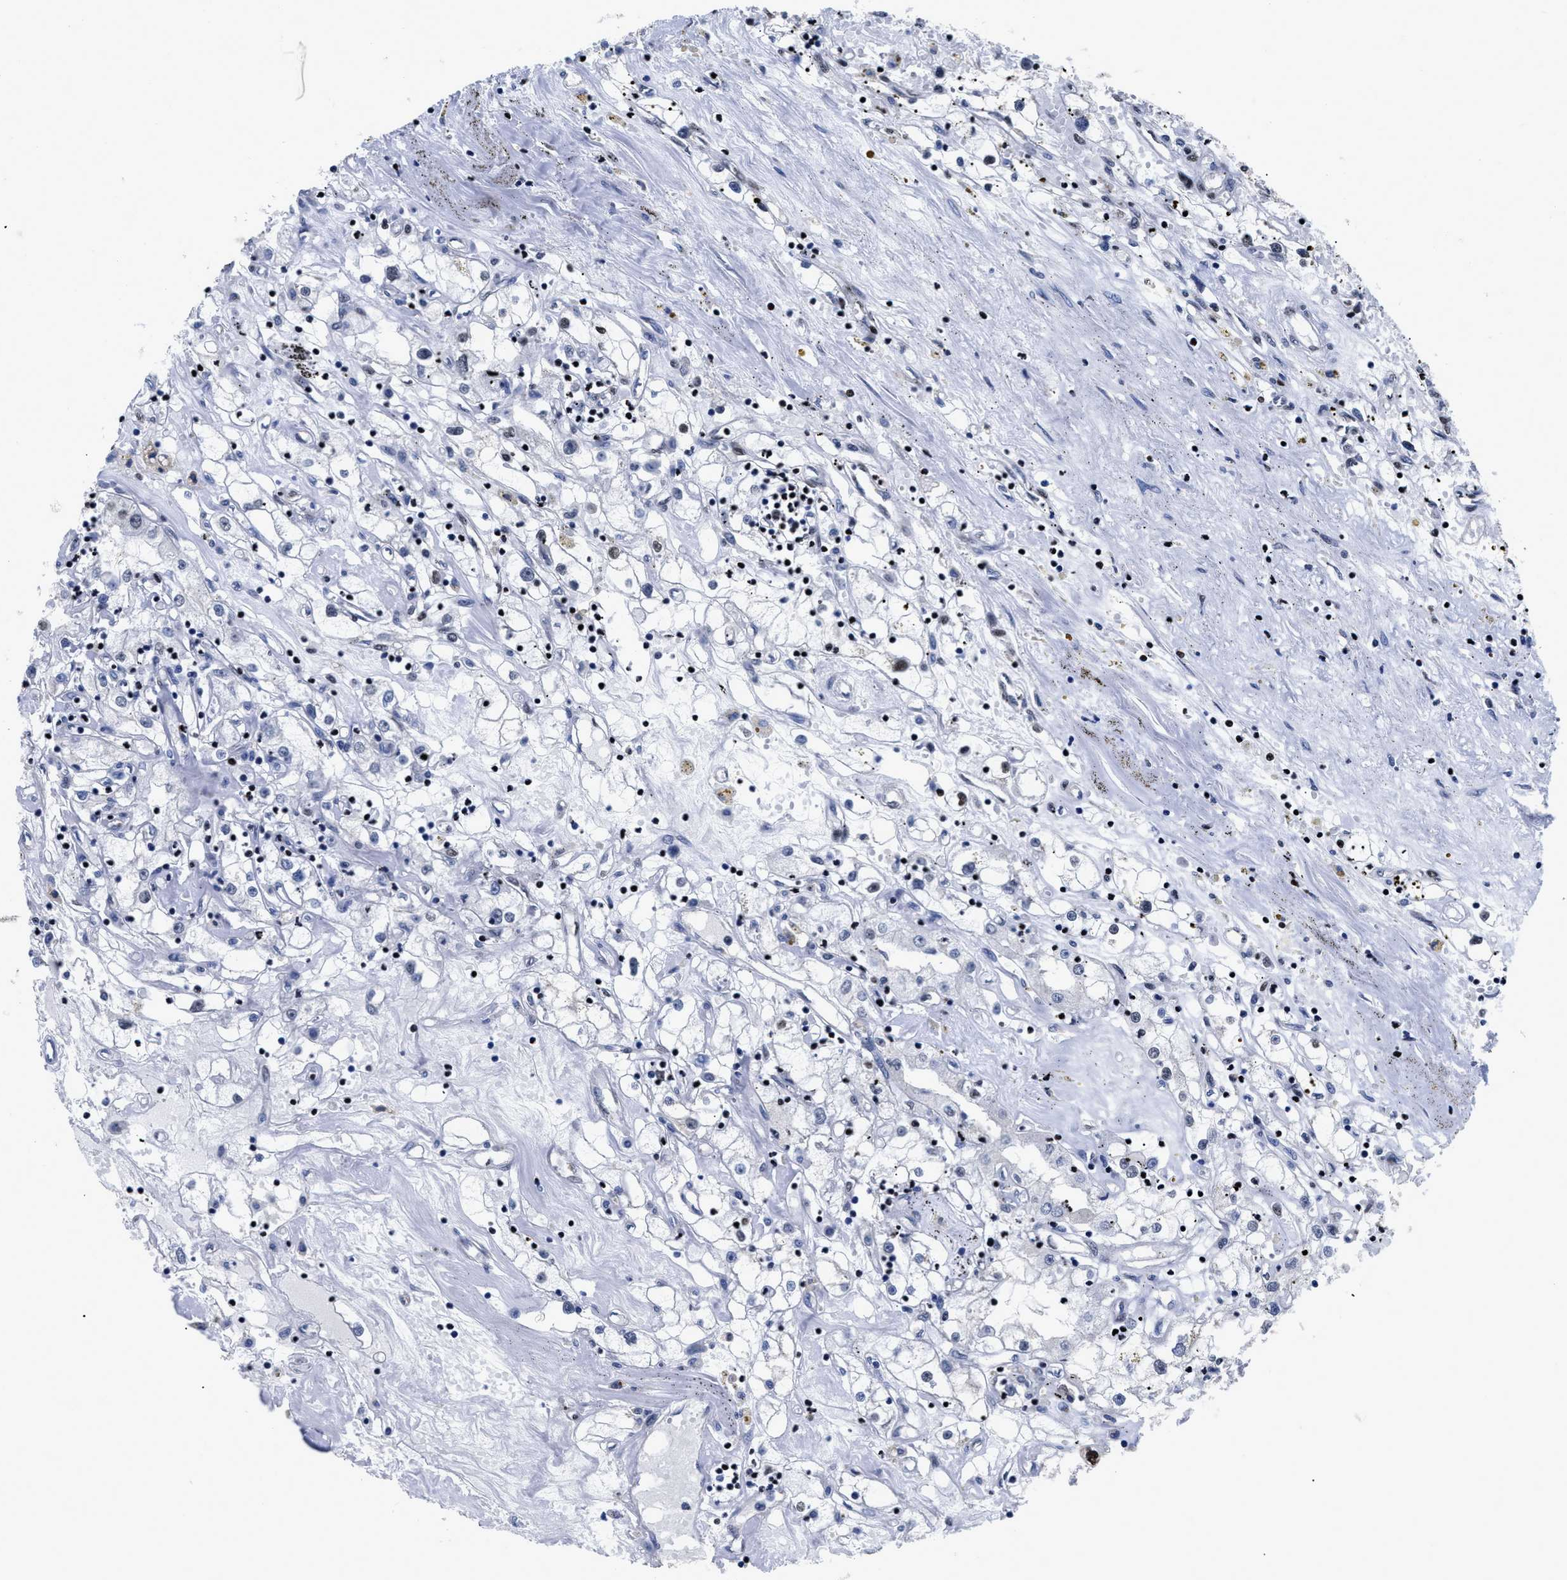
{"staining": {"intensity": "negative", "quantity": "none", "location": "none"}, "tissue": "renal cancer", "cell_type": "Tumor cells", "image_type": "cancer", "snomed": [{"axis": "morphology", "description": "Adenocarcinoma, NOS"}, {"axis": "topography", "description": "Kidney"}], "caption": "Immunohistochemistry image of adenocarcinoma (renal) stained for a protein (brown), which exhibits no expression in tumor cells.", "gene": "CALHM3", "patient": {"sex": "male", "age": 56}}